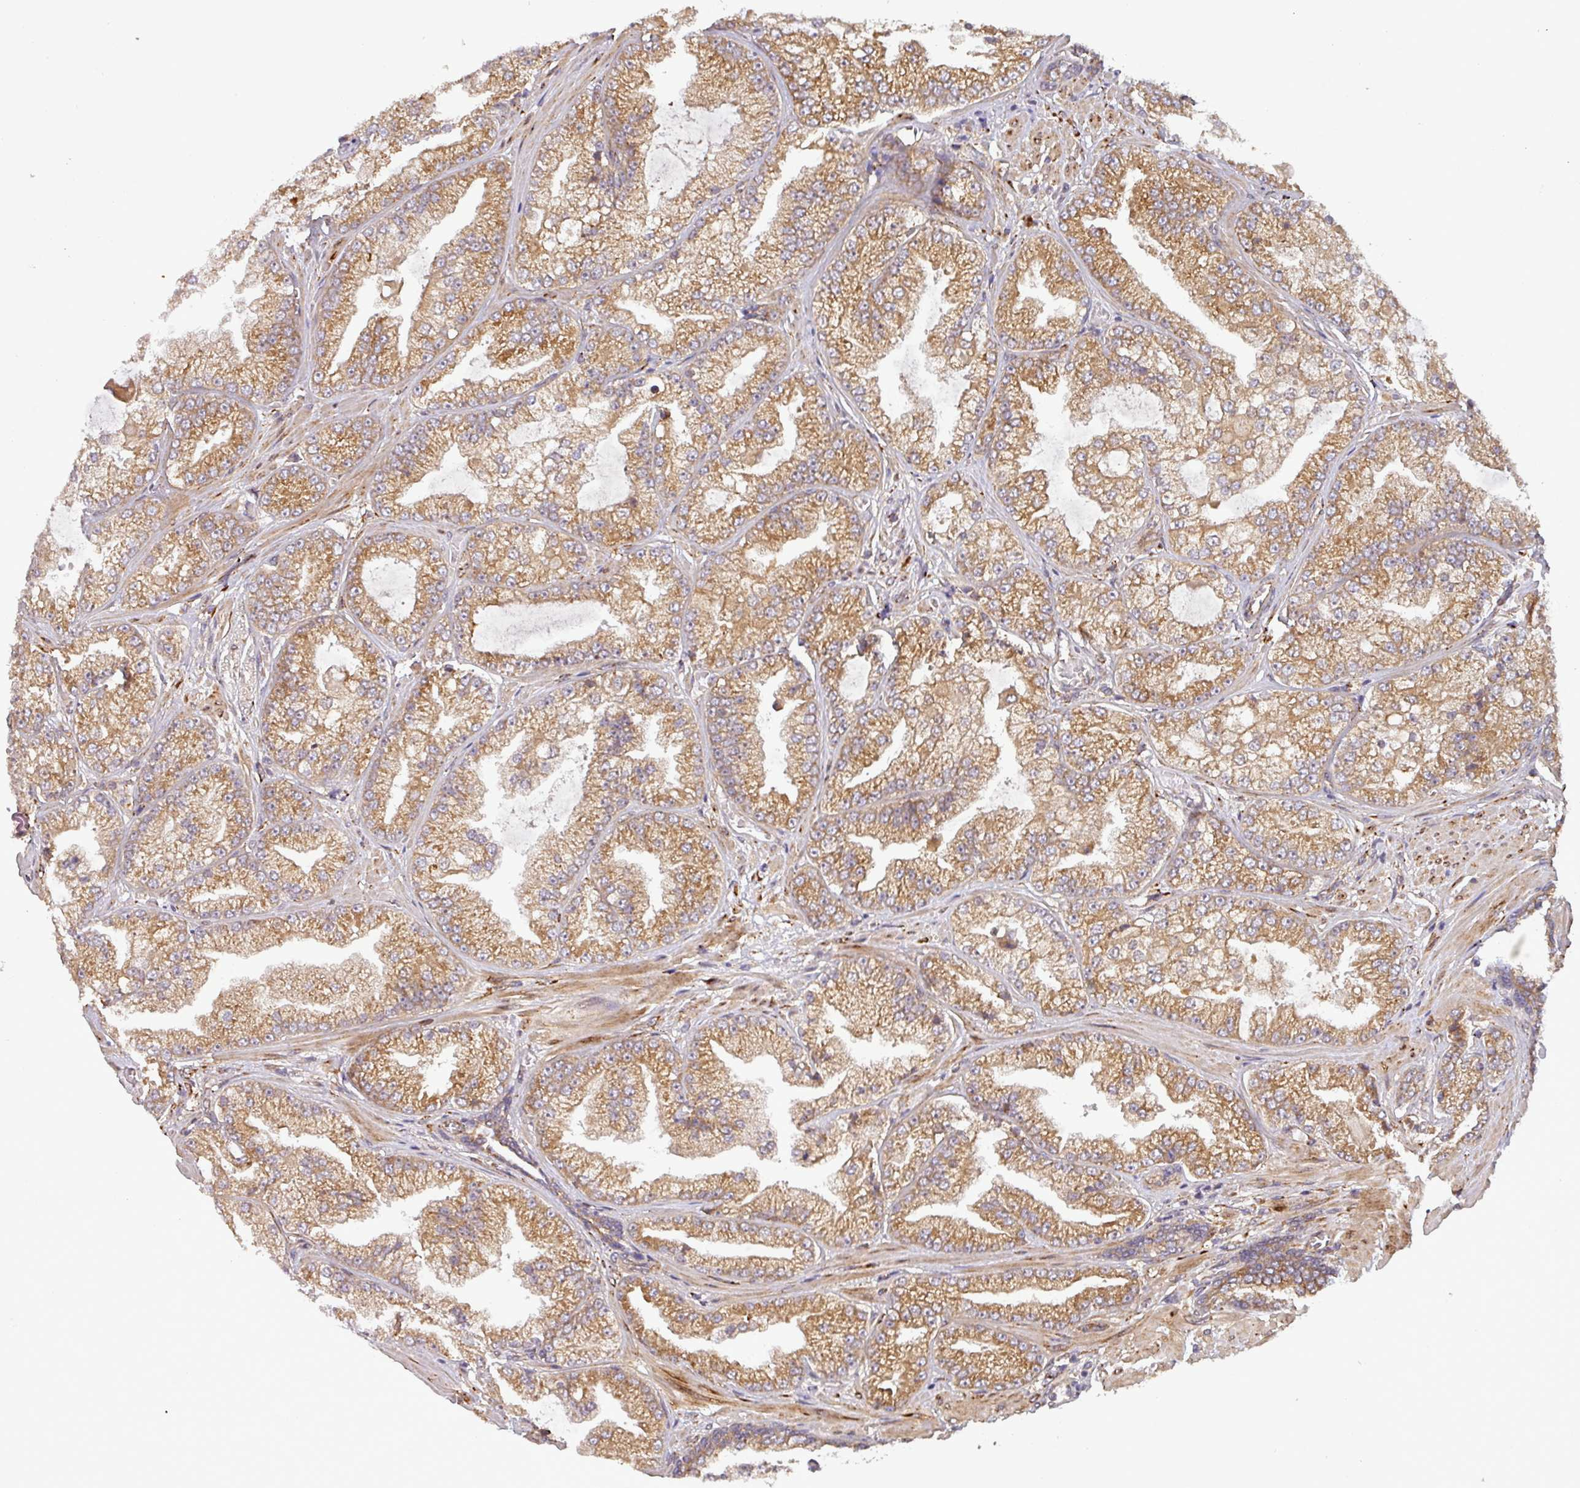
{"staining": {"intensity": "moderate", "quantity": ">75%", "location": "cytoplasmic/membranous"}, "tissue": "prostate cancer", "cell_type": "Tumor cells", "image_type": "cancer", "snomed": [{"axis": "morphology", "description": "Adenocarcinoma, Low grade"}, {"axis": "topography", "description": "Prostate"}], "caption": "Approximately >75% of tumor cells in human prostate cancer (adenocarcinoma (low-grade)) demonstrate moderate cytoplasmic/membranous protein positivity as visualized by brown immunohistochemical staining.", "gene": "ART1", "patient": {"sex": "male", "age": 57}}